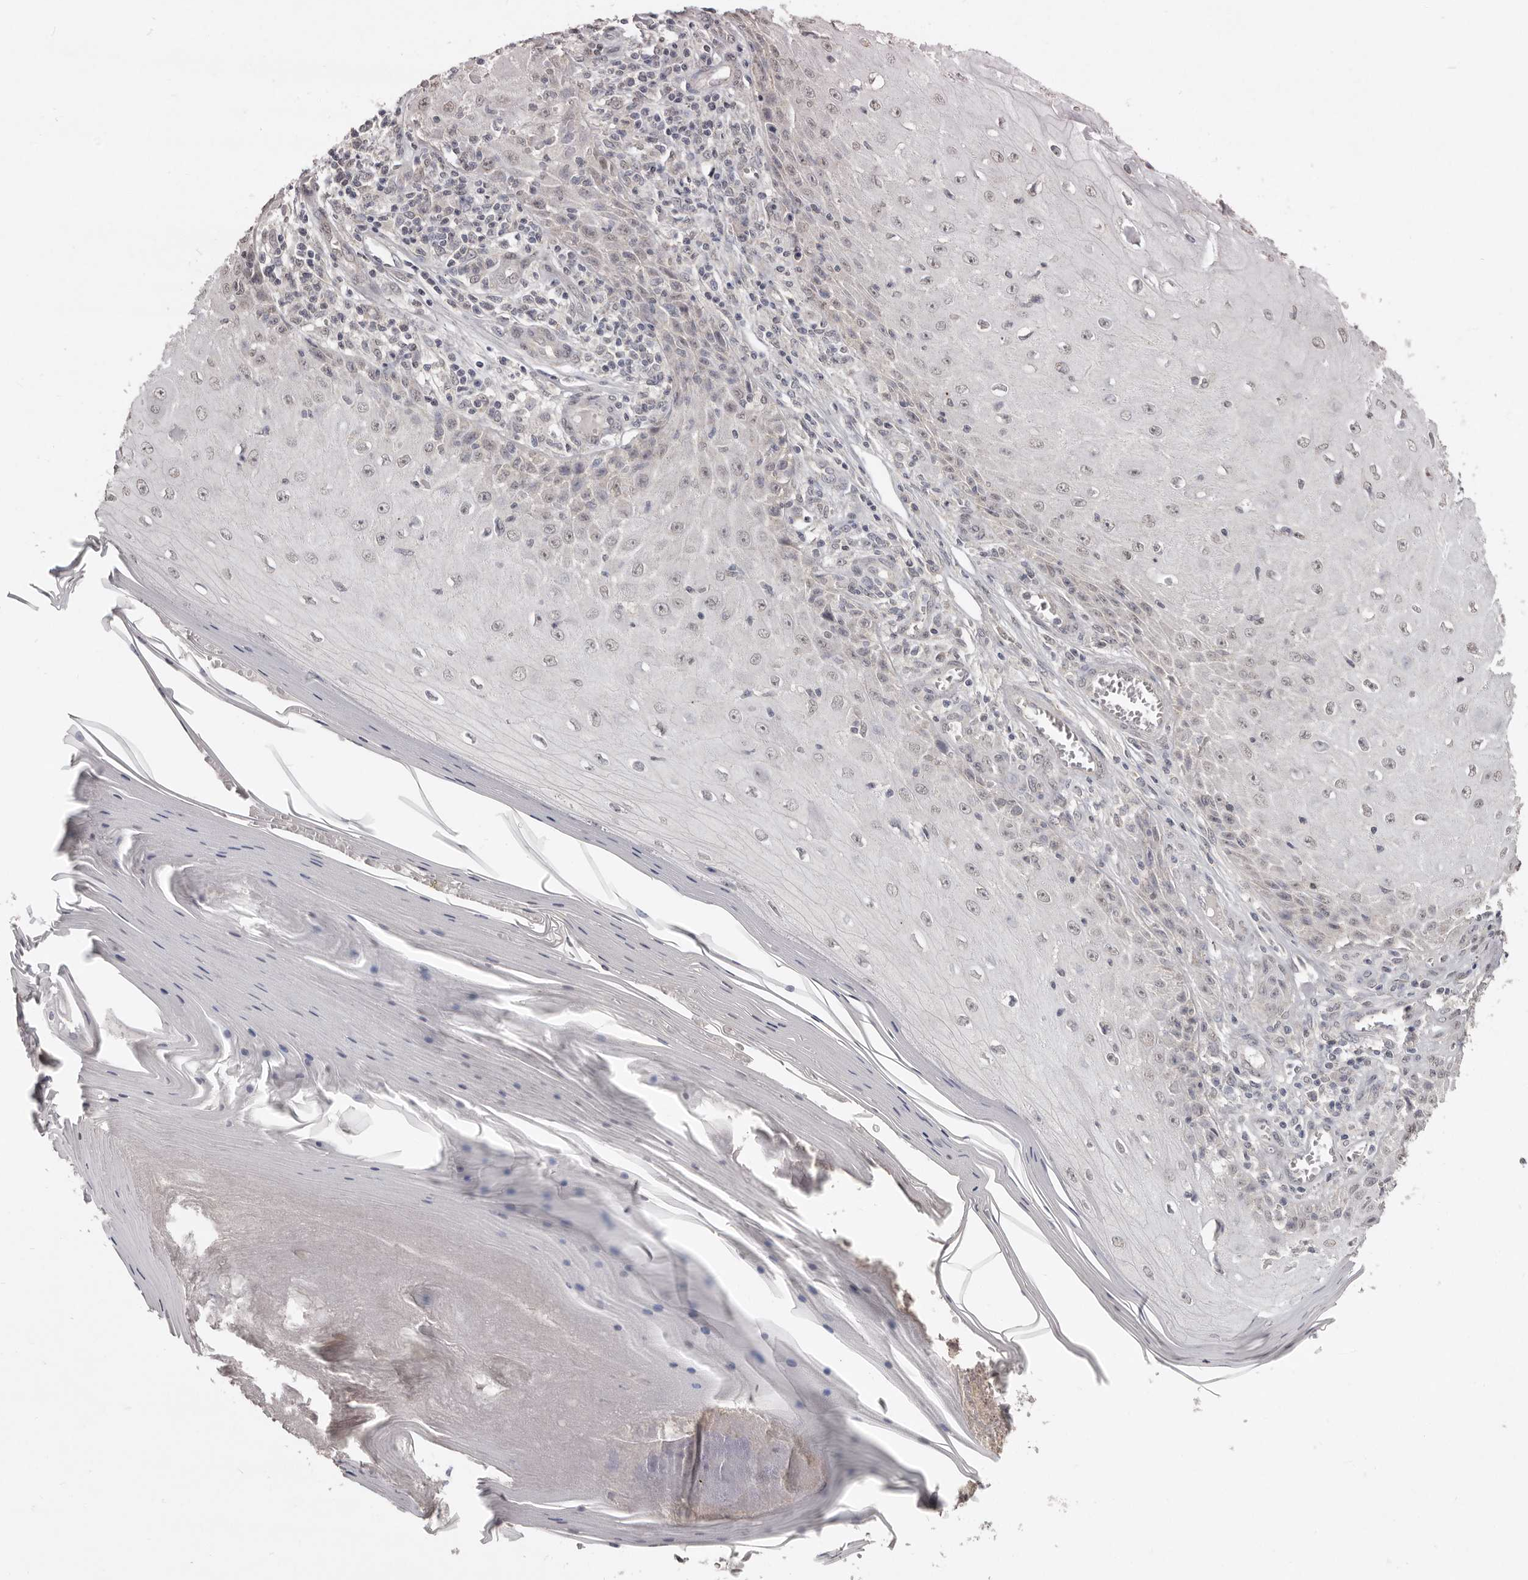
{"staining": {"intensity": "weak", "quantity": "25%-75%", "location": "nuclear"}, "tissue": "skin cancer", "cell_type": "Tumor cells", "image_type": "cancer", "snomed": [{"axis": "morphology", "description": "Squamous cell carcinoma, NOS"}, {"axis": "topography", "description": "Skin"}], "caption": "Skin squamous cell carcinoma tissue exhibits weak nuclear expression in about 25%-75% of tumor cells", "gene": "LINGO2", "patient": {"sex": "female", "age": 73}}